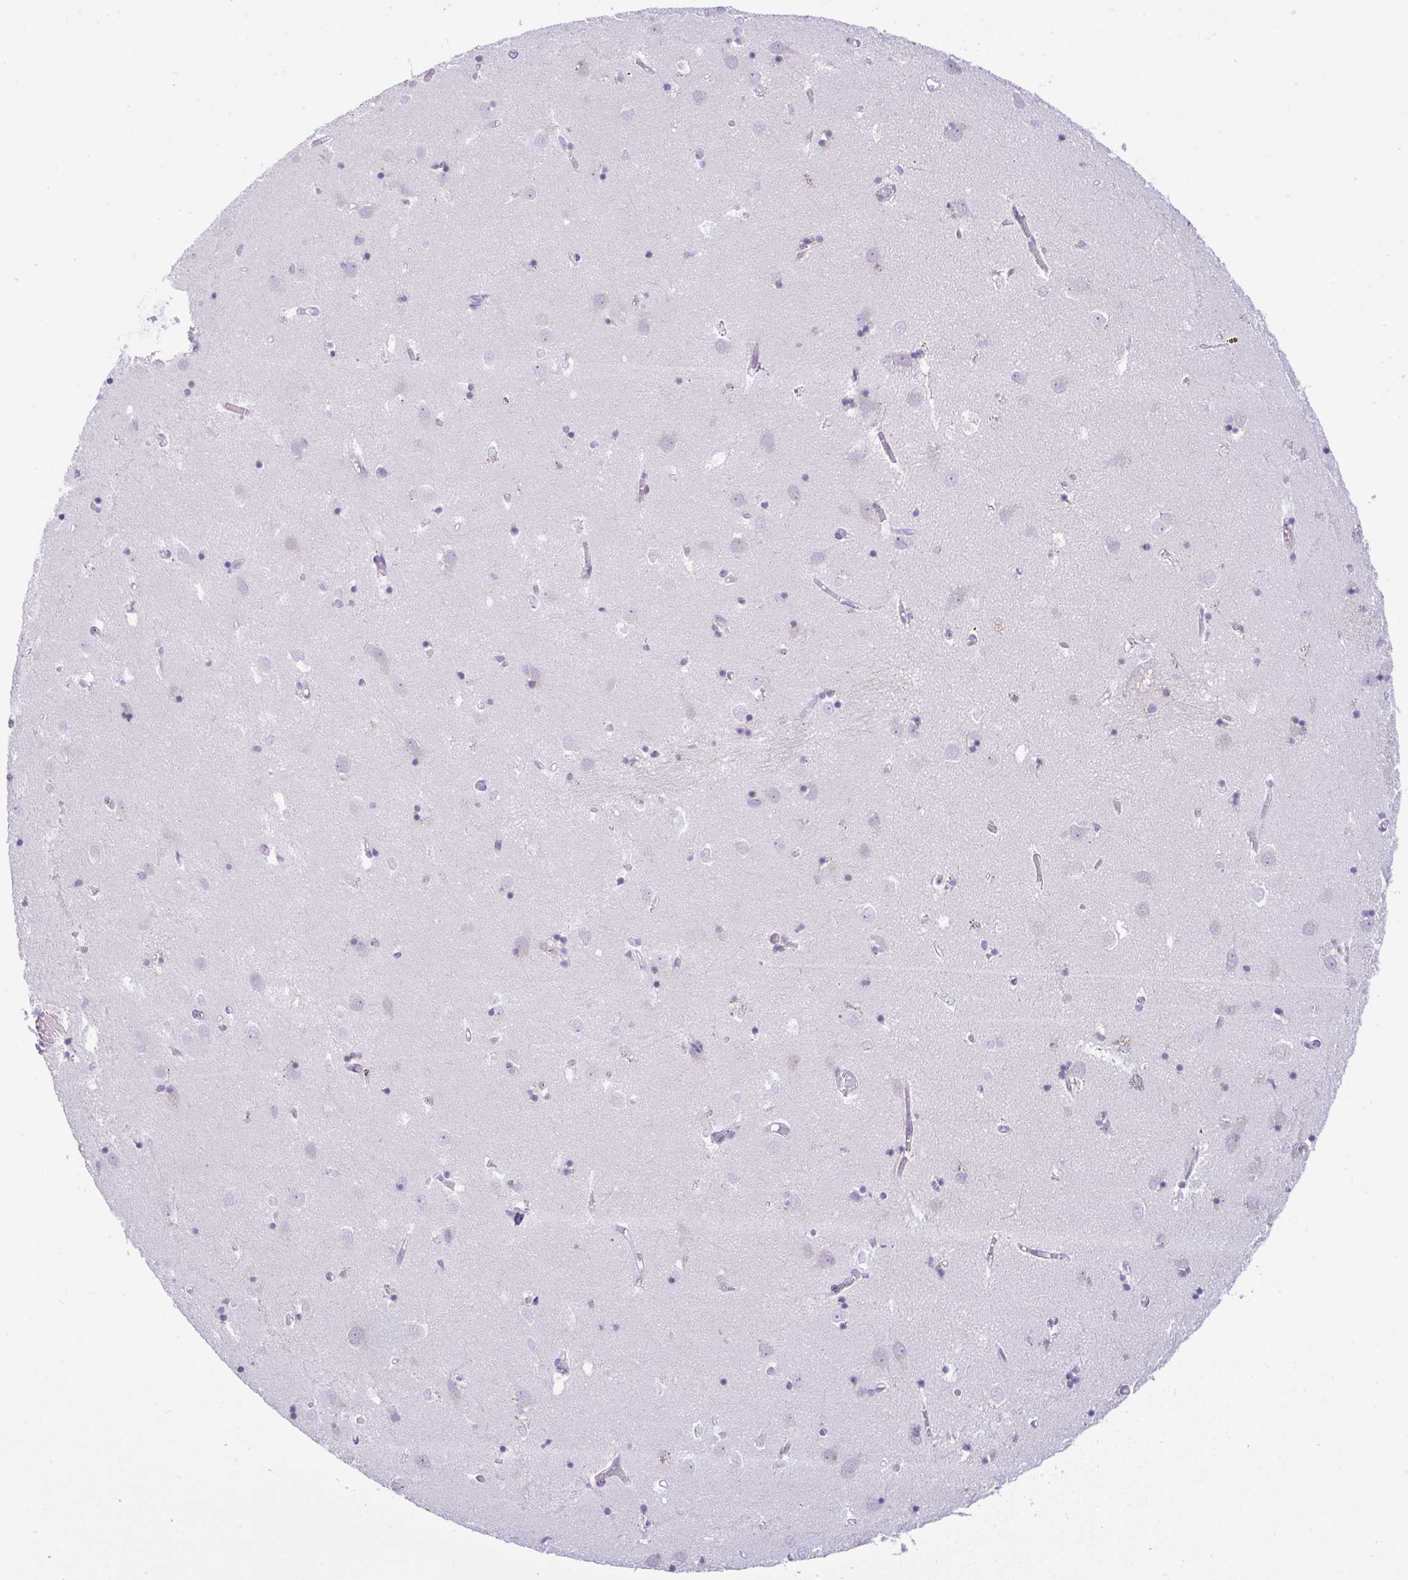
{"staining": {"intensity": "negative", "quantity": "none", "location": "none"}, "tissue": "caudate", "cell_type": "Glial cells", "image_type": "normal", "snomed": [{"axis": "morphology", "description": "Normal tissue, NOS"}, {"axis": "topography", "description": "Lateral ventricle wall"}], "caption": "Image shows no significant protein staining in glial cells of benign caudate.", "gene": "FAM177A1", "patient": {"sex": "male", "age": 70}}